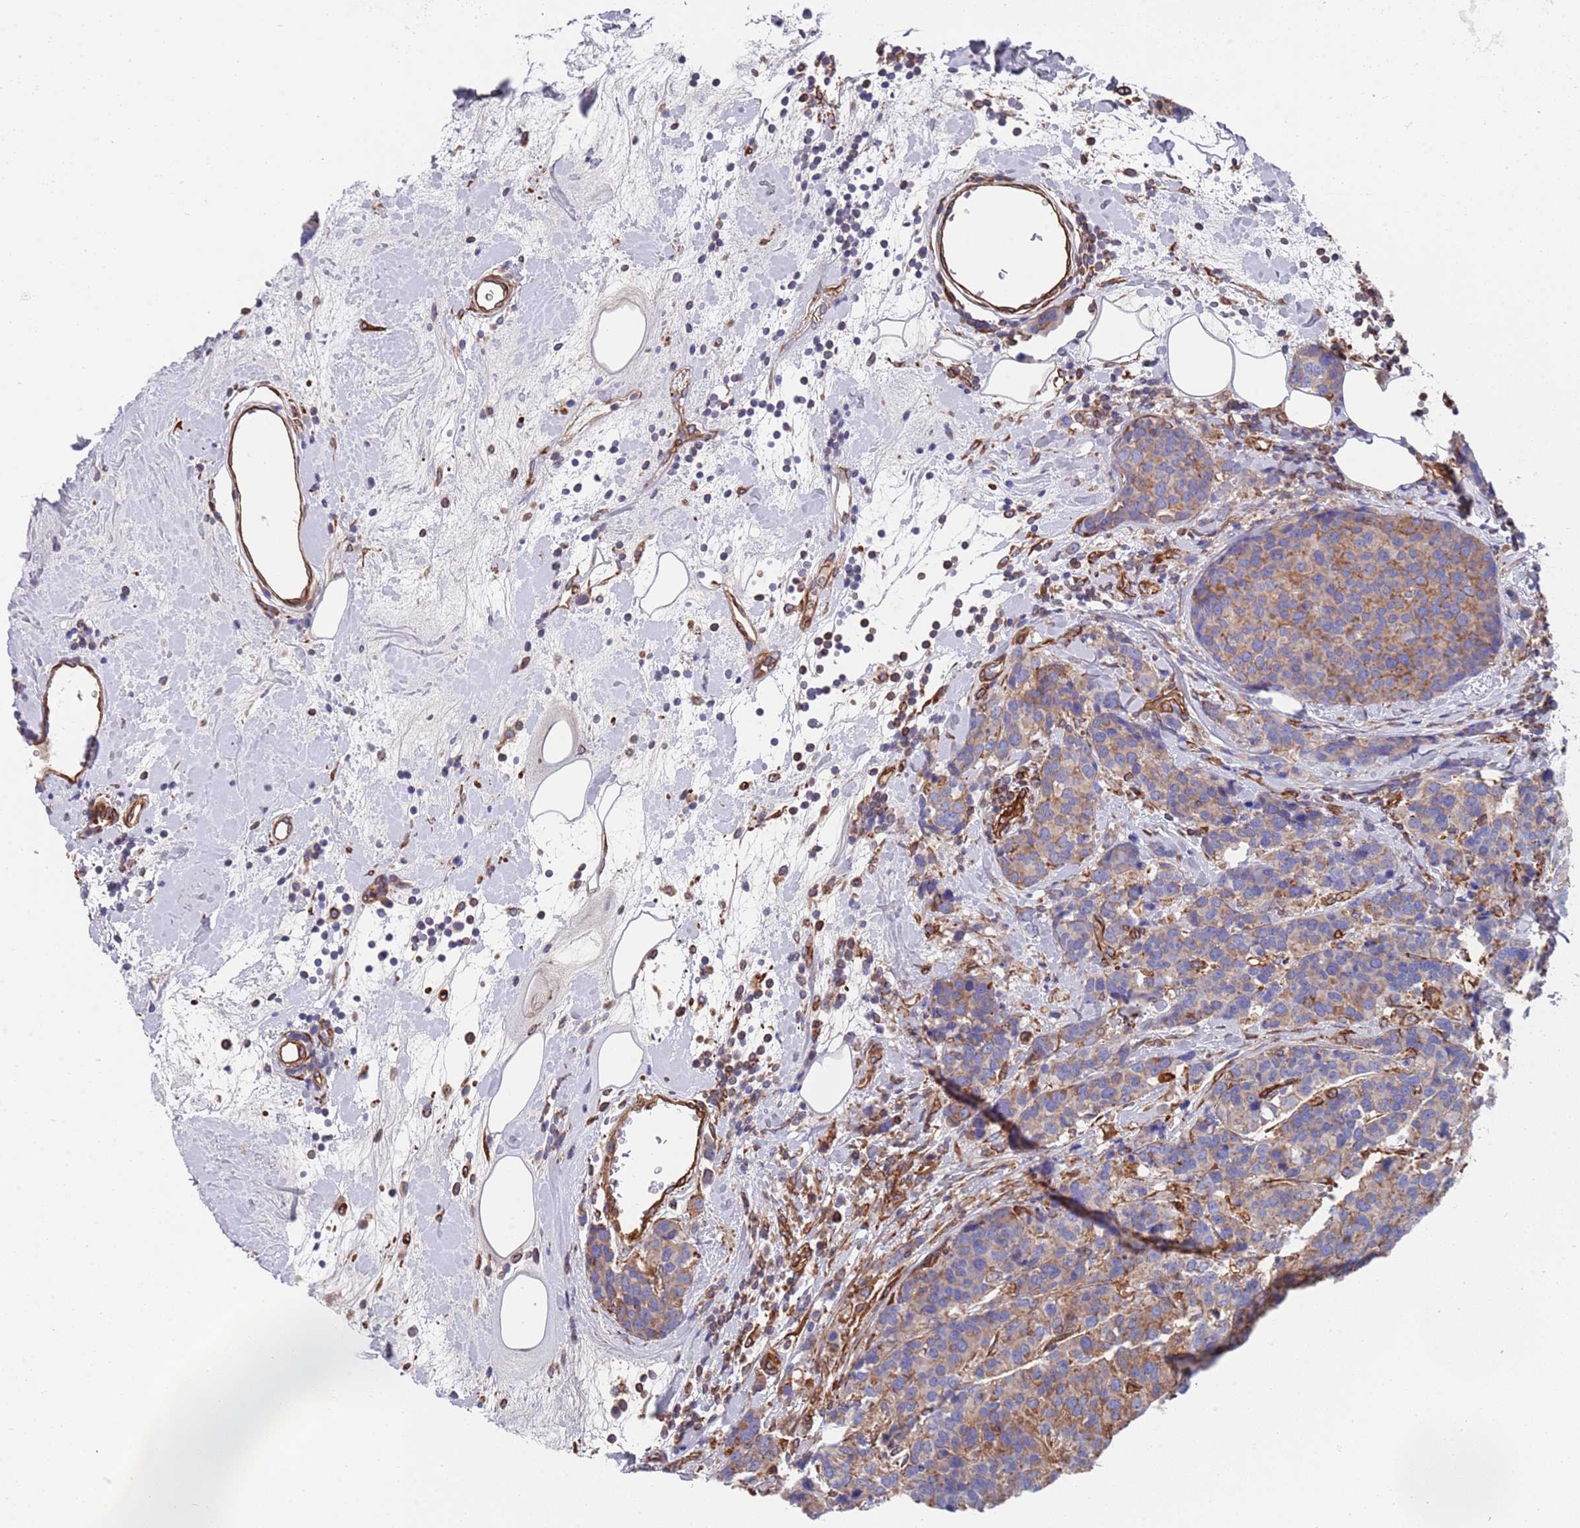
{"staining": {"intensity": "weak", "quantity": ">75%", "location": "cytoplasmic/membranous"}, "tissue": "breast cancer", "cell_type": "Tumor cells", "image_type": "cancer", "snomed": [{"axis": "morphology", "description": "Lobular carcinoma"}, {"axis": "topography", "description": "Breast"}], "caption": "Immunohistochemical staining of breast cancer (lobular carcinoma) reveals low levels of weak cytoplasmic/membranous staining in about >75% of tumor cells. (IHC, brightfield microscopy, high magnification).", "gene": "JAKMIP2", "patient": {"sex": "female", "age": 59}}